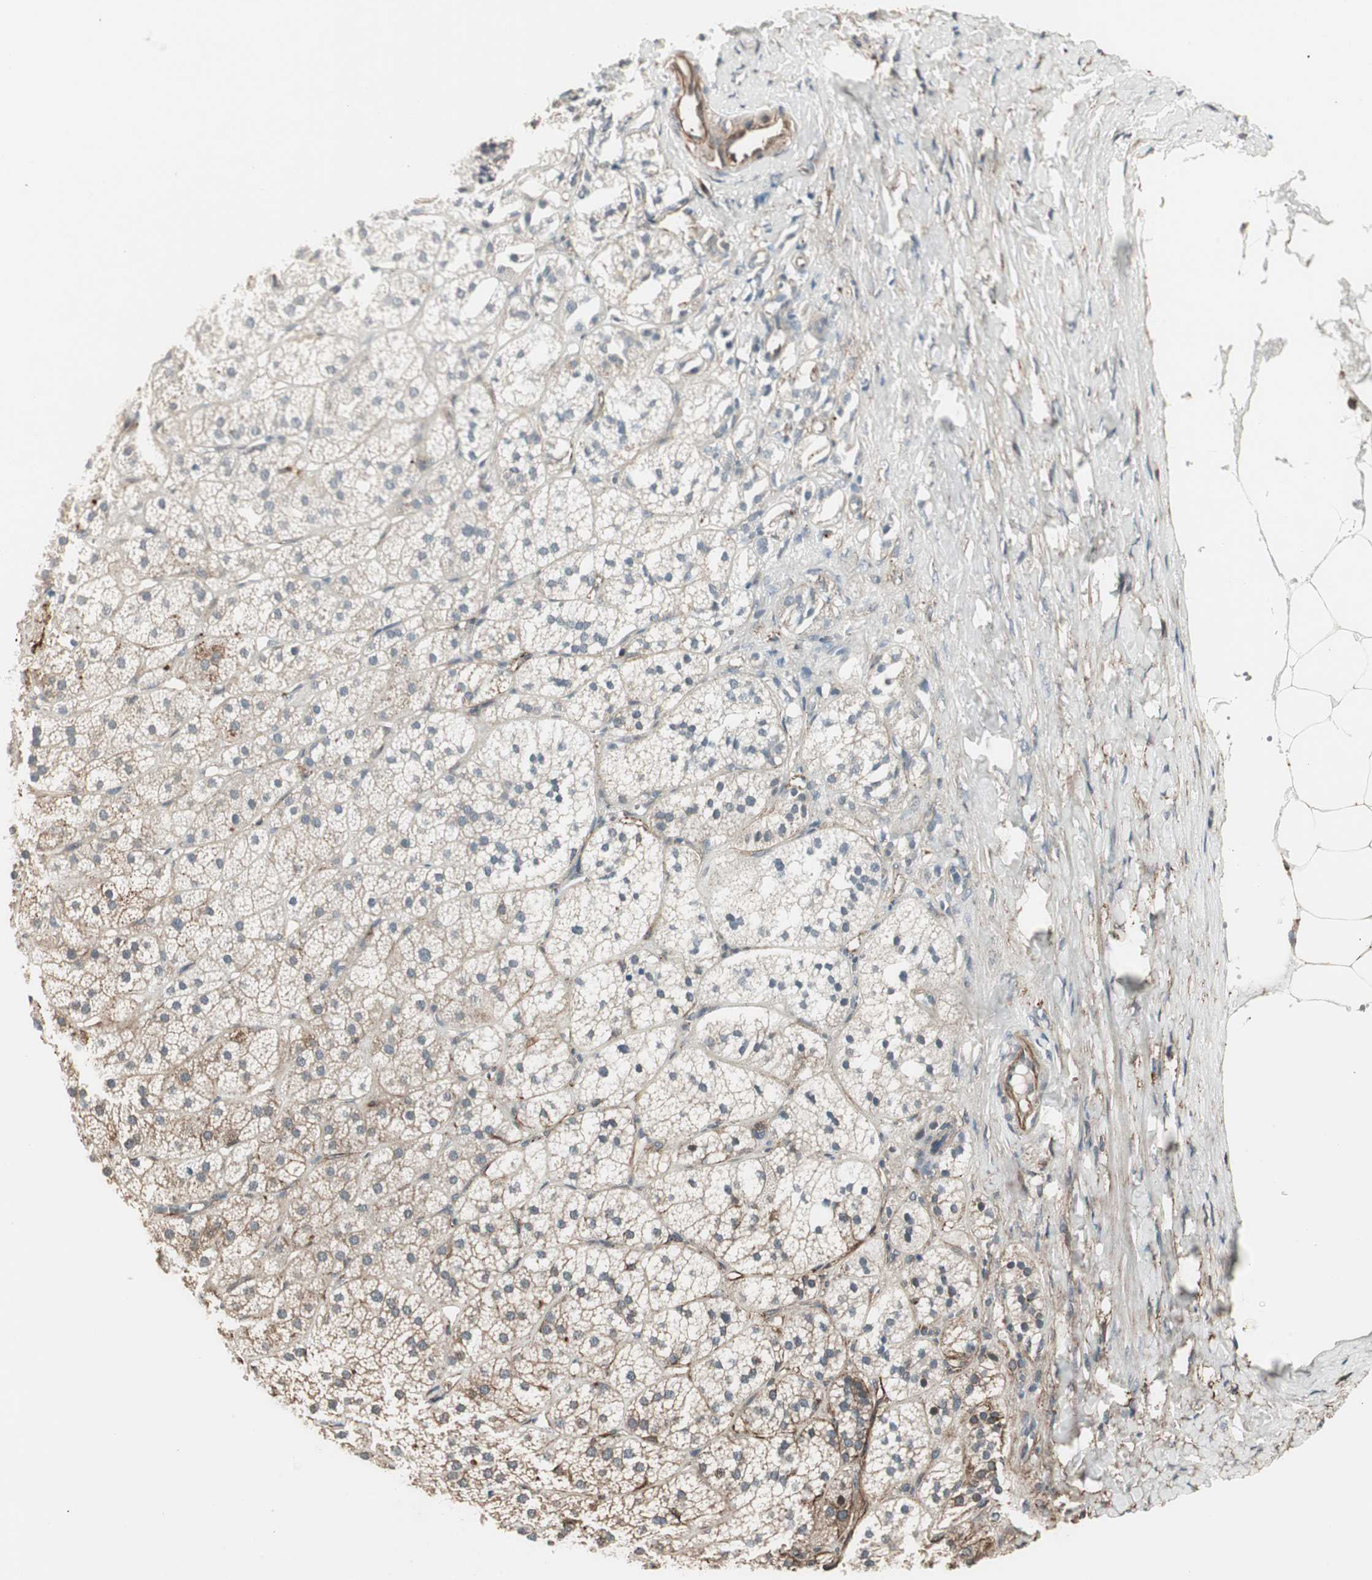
{"staining": {"intensity": "moderate", "quantity": ">75%", "location": "cytoplasmic/membranous,nuclear"}, "tissue": "adrenal gland", "cell_type": "Glandular cells", "image_type": "normal", "snomed": [{"axis": "morphology", "description": "Normal tissue, NOS"}, {"axis": "topography", "description": "Adrenal gland"}], "caption": "Immunohistochemical staining of normal adrenal gland displays >75% levels of moderate cytoplasmic/membranous,nuclear protein positivity in about >75% of glandular cells.", "gene": "MAD2L2", "patient": {"sex": "female", "age": 71}}